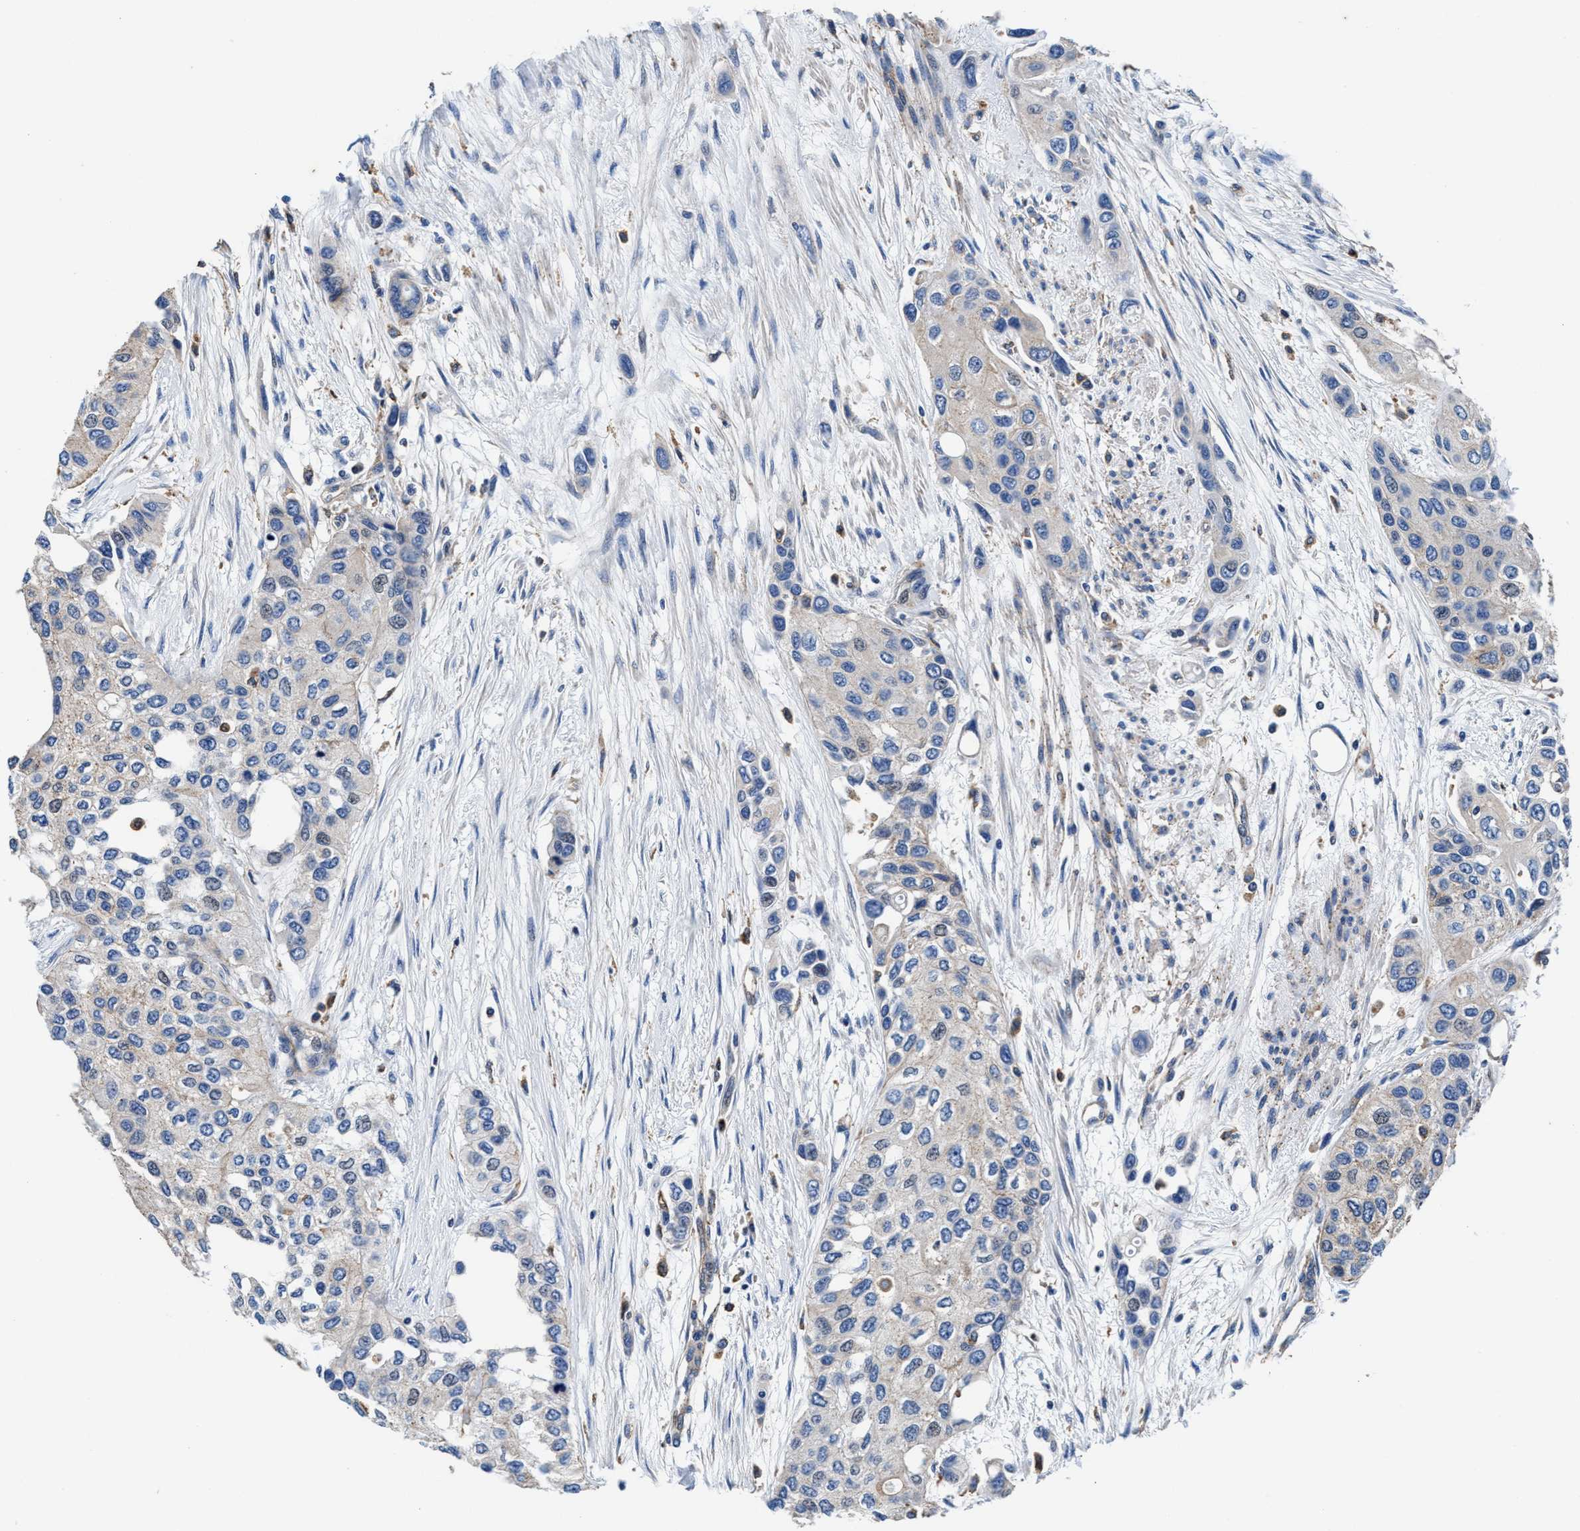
{"staining": {"intensity": "weak", "quantity": "<25%", "location": "cytoplasmic/membranous"}, "tissue": "urothelial cancer", "cell_type": "Tumor cells", "image_type": "cancer", "snomed": [{"axis": "morphology", "description": "Urothelial carcinoma, High grade"}, {"axis": "topography", "description": "Urinary bladder"}], "caption": "Immunohistochemistry (IHC) of urothelial cancer reveals no positivity in tumor cells.", "gene": "PPP1R9B", "patient": {"sex": "female", "age": 56}}